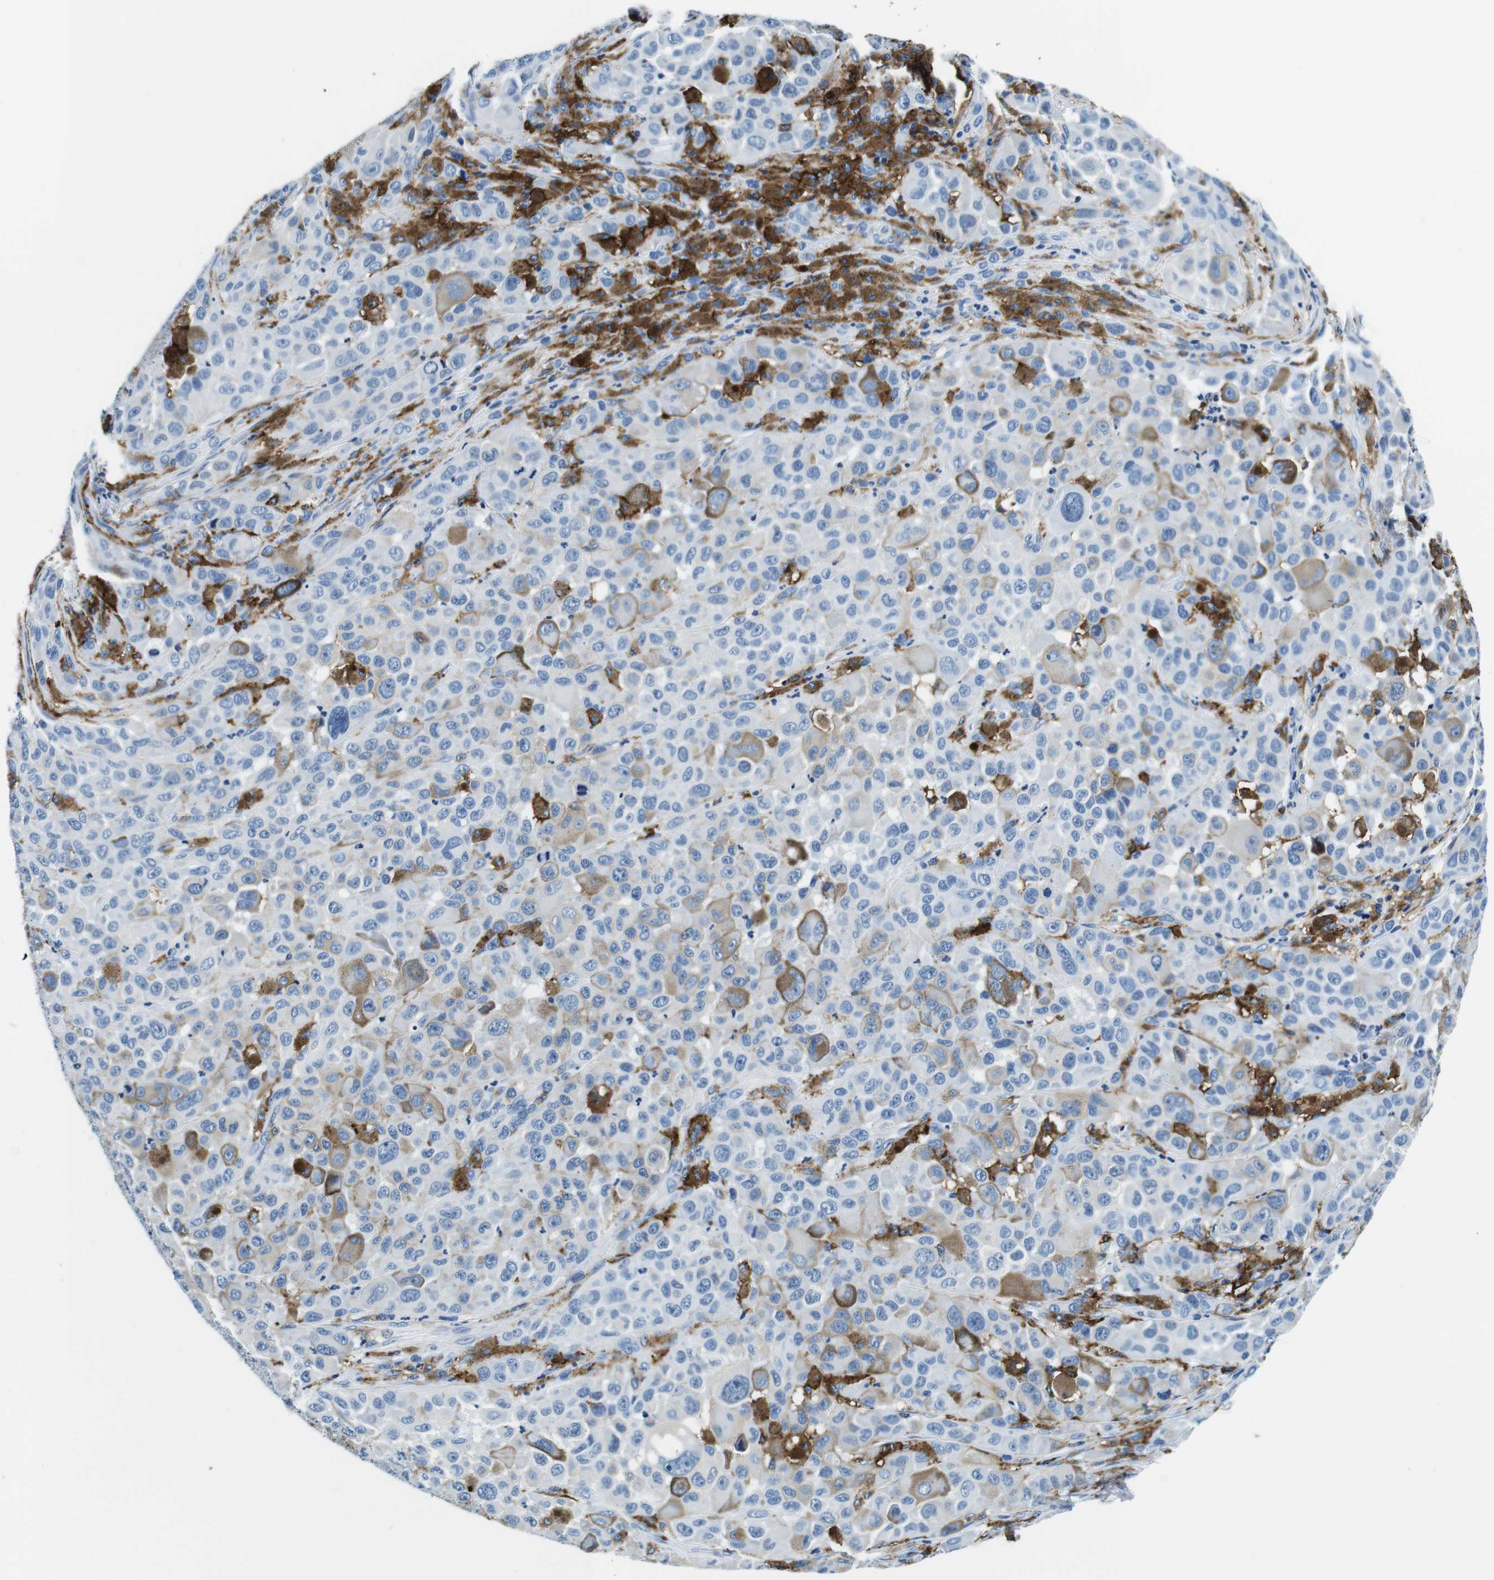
{"staining": {"intensity": "weak", "quantity": "<25%", "location": "cytoplasmic/membranous"}, "tissue": "melanoma", "cell_type": "Tumor cells", "image_type": "cancer", "snomed": [{"axis": "morphology", "description": "Malignant melanoma, NOS"}, {"axis": "topography", "description": "Skin"}], "caption": "Tumor cells are negative for protein expression in human malignant melanoma. The staining was performed using DAB (3,3'-diaminobenzidine) to visualize the protein expression in brown, while the nuclei were stained in blue with hematoxylin (Magnification: 20x).", "gene": "HLA-DRB1", "patient": {"sex": "male", "age": 96}}